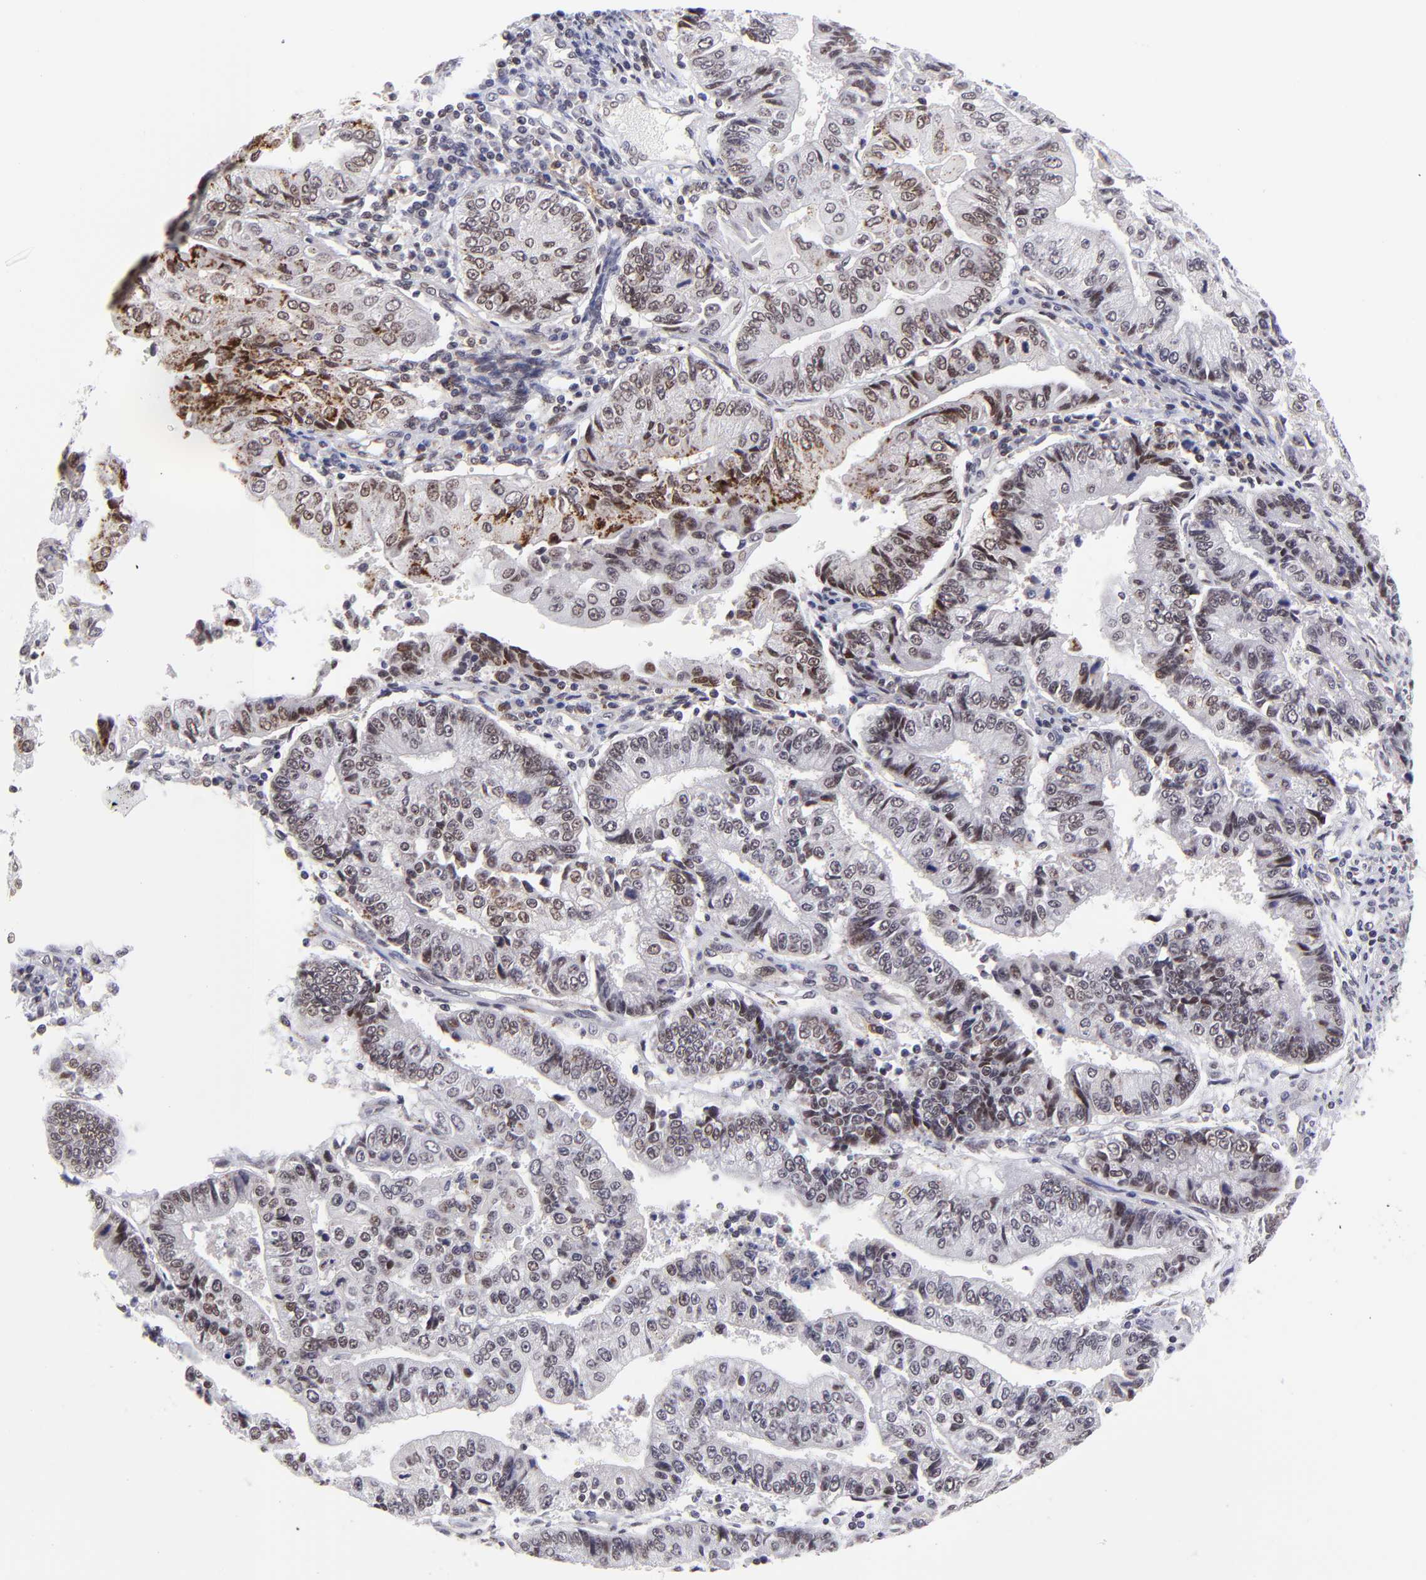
{"staining": {"intensity": "moderate", "quantity": ">75%", "location": "cytoplasmic/membranous,nuclear"}, "tissue": "endometrial cancer", "cell_type": "Tumor cells", "image_type": "cancer", "snomed": [{"axis": "morphology", "description": "Adenocarcinoma, NOS"}, {"axis": "topography", "description": "Endometrium"}], "caption": "Adenocarcinoma (endometrial) stained with IHC demonstrates moderate cytoplasmic/membranous and nuclear staining in approximately >75% of tumor cells.", "gene": "SOX6", "patient": {"sex": "female", "age": 75}}